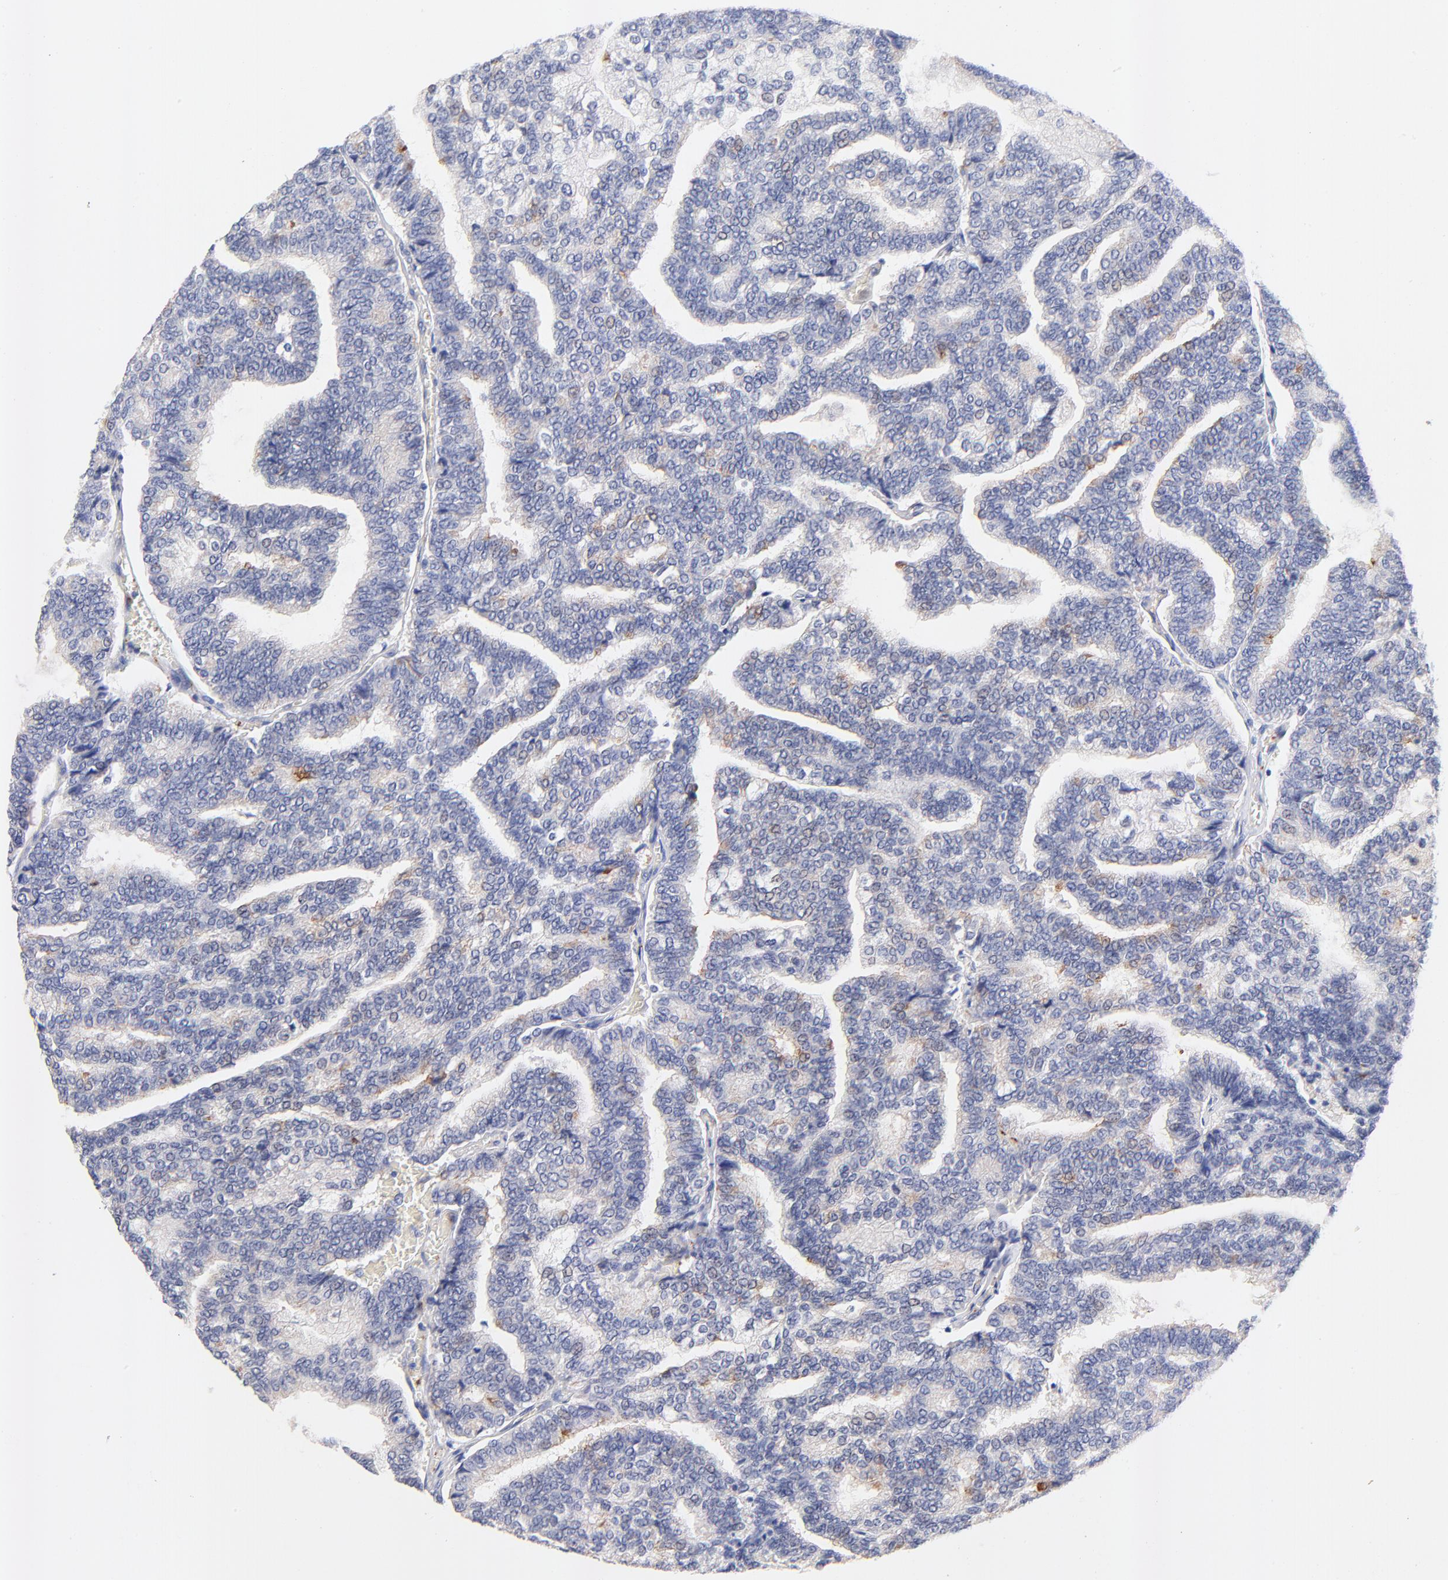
{"staining": {"intensity": "strong", "quantity": "<25%", "location": "cytoplasmic/membranous"}, "tissue": "thyroid cancer", "cell_type": "Tumor cells", "image_type": "cancer", "snomed": [{"axis": "morphology", "description": "Papillary adenocarcinoma, NOS"}, {"axis": "topography", "description": "Thyroid gland"}], "caption": "Immunohistochemistry (IHC) (DAB) staining of thyroid papillary adenocarcinoma shows strong cytoplasmic/membranous protein expression in about <25% of tumor cells.", "gene": "FAM117B", "patient": {"sex": "female", "age": 35}}